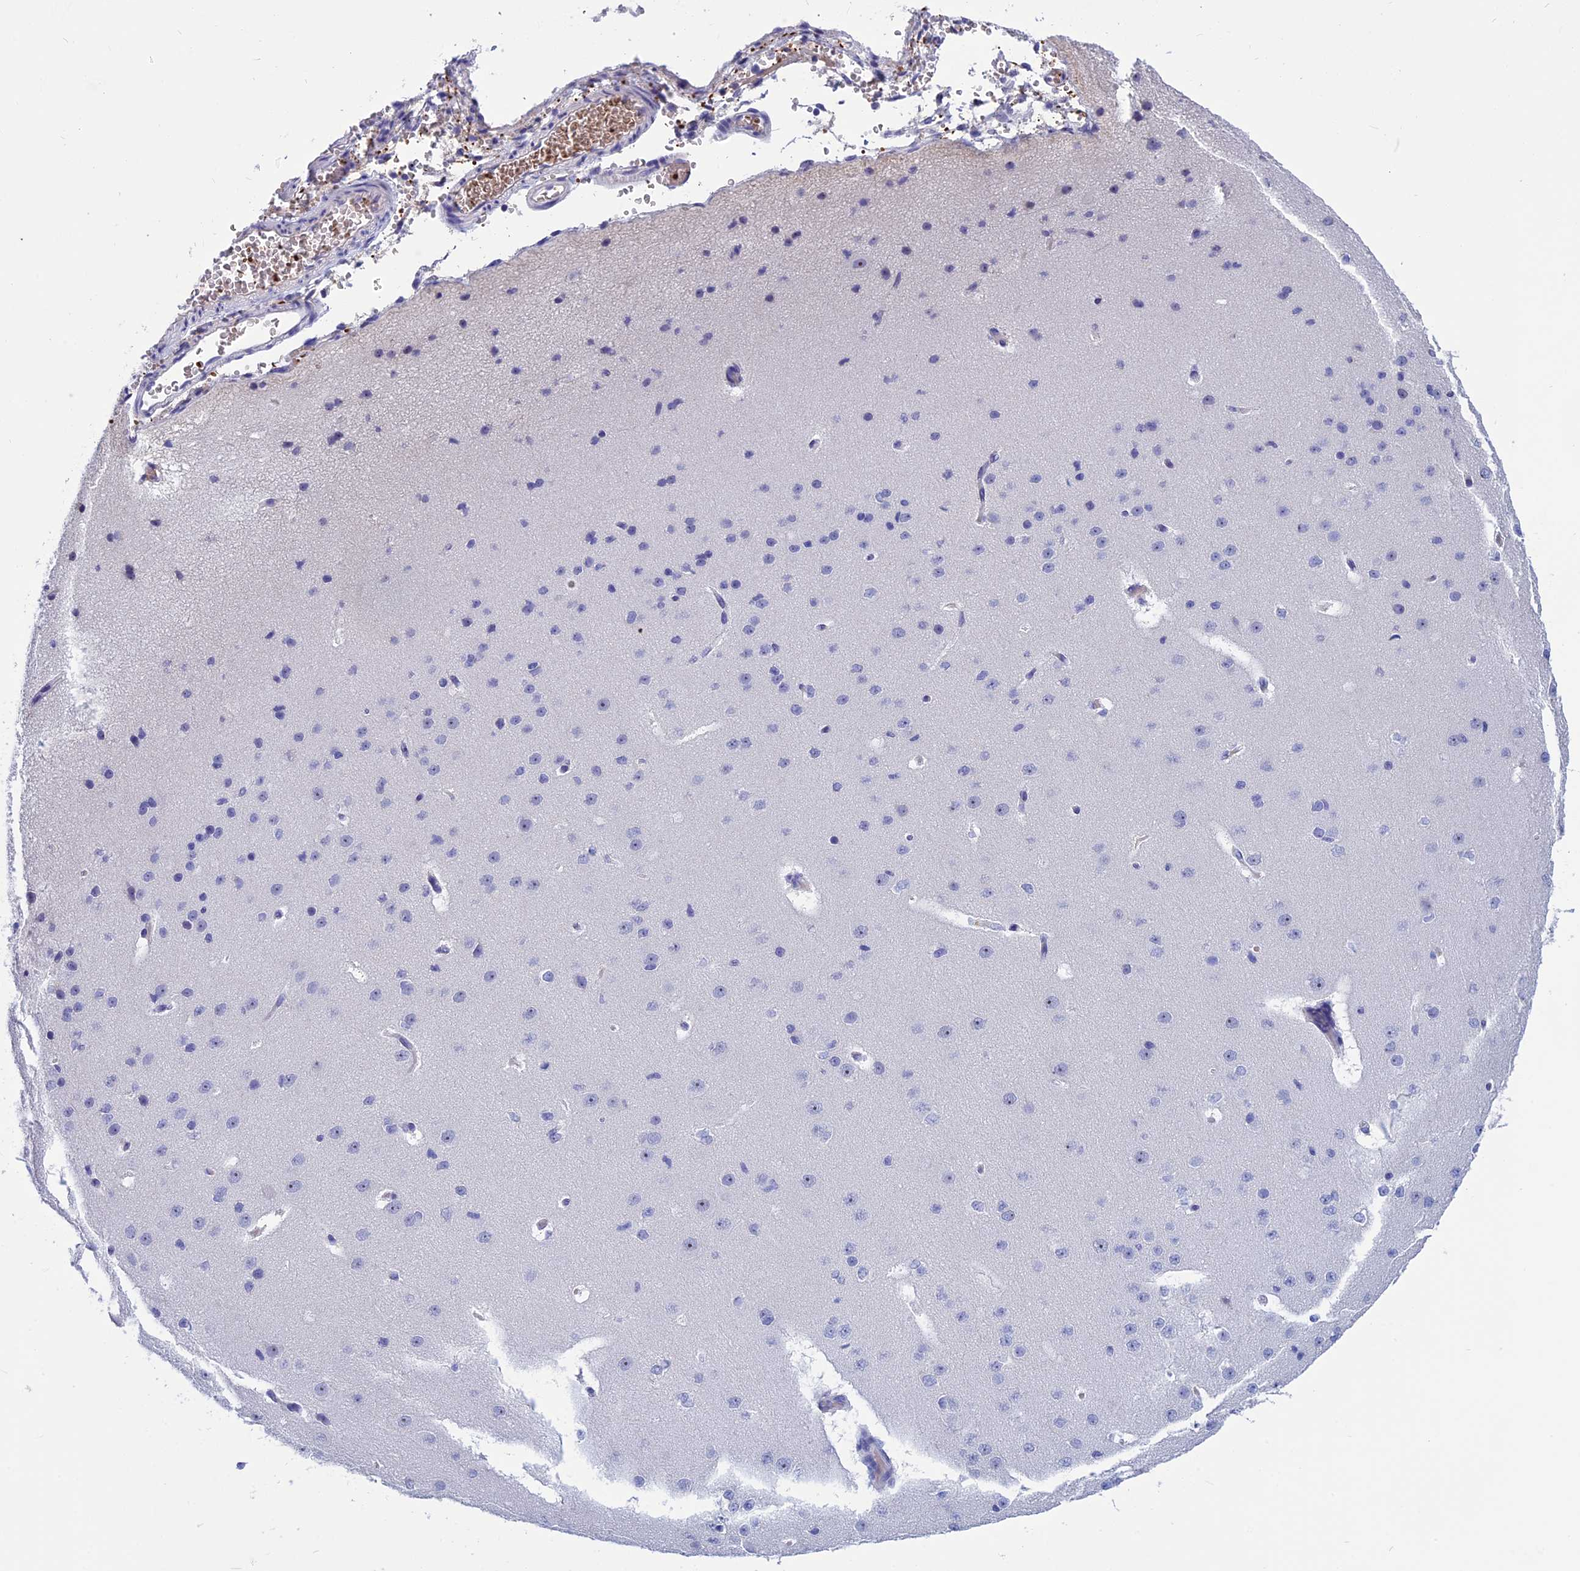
{"staining": {"intensity": "negative", "quantity": "none", "location": "none"}, "tissue": "cerebral cortex", "cell_type": "Endothelial cells", "image_type": "normal", "snomed": [{"axis": "morphology", "description": "Normal tissue, NOS"}, {"axis": "morphology", "description": "Developmental malformation"}, {"axis": "topography", "description": "Cerebral cortex"}], "caption": "This is an immunohistochemistry photomicrograph of normal human cerebral cortex. There is no staining in endothelial cells.", "gene": "KNOP1", "patient": {"sex": "female", "age": 30}}